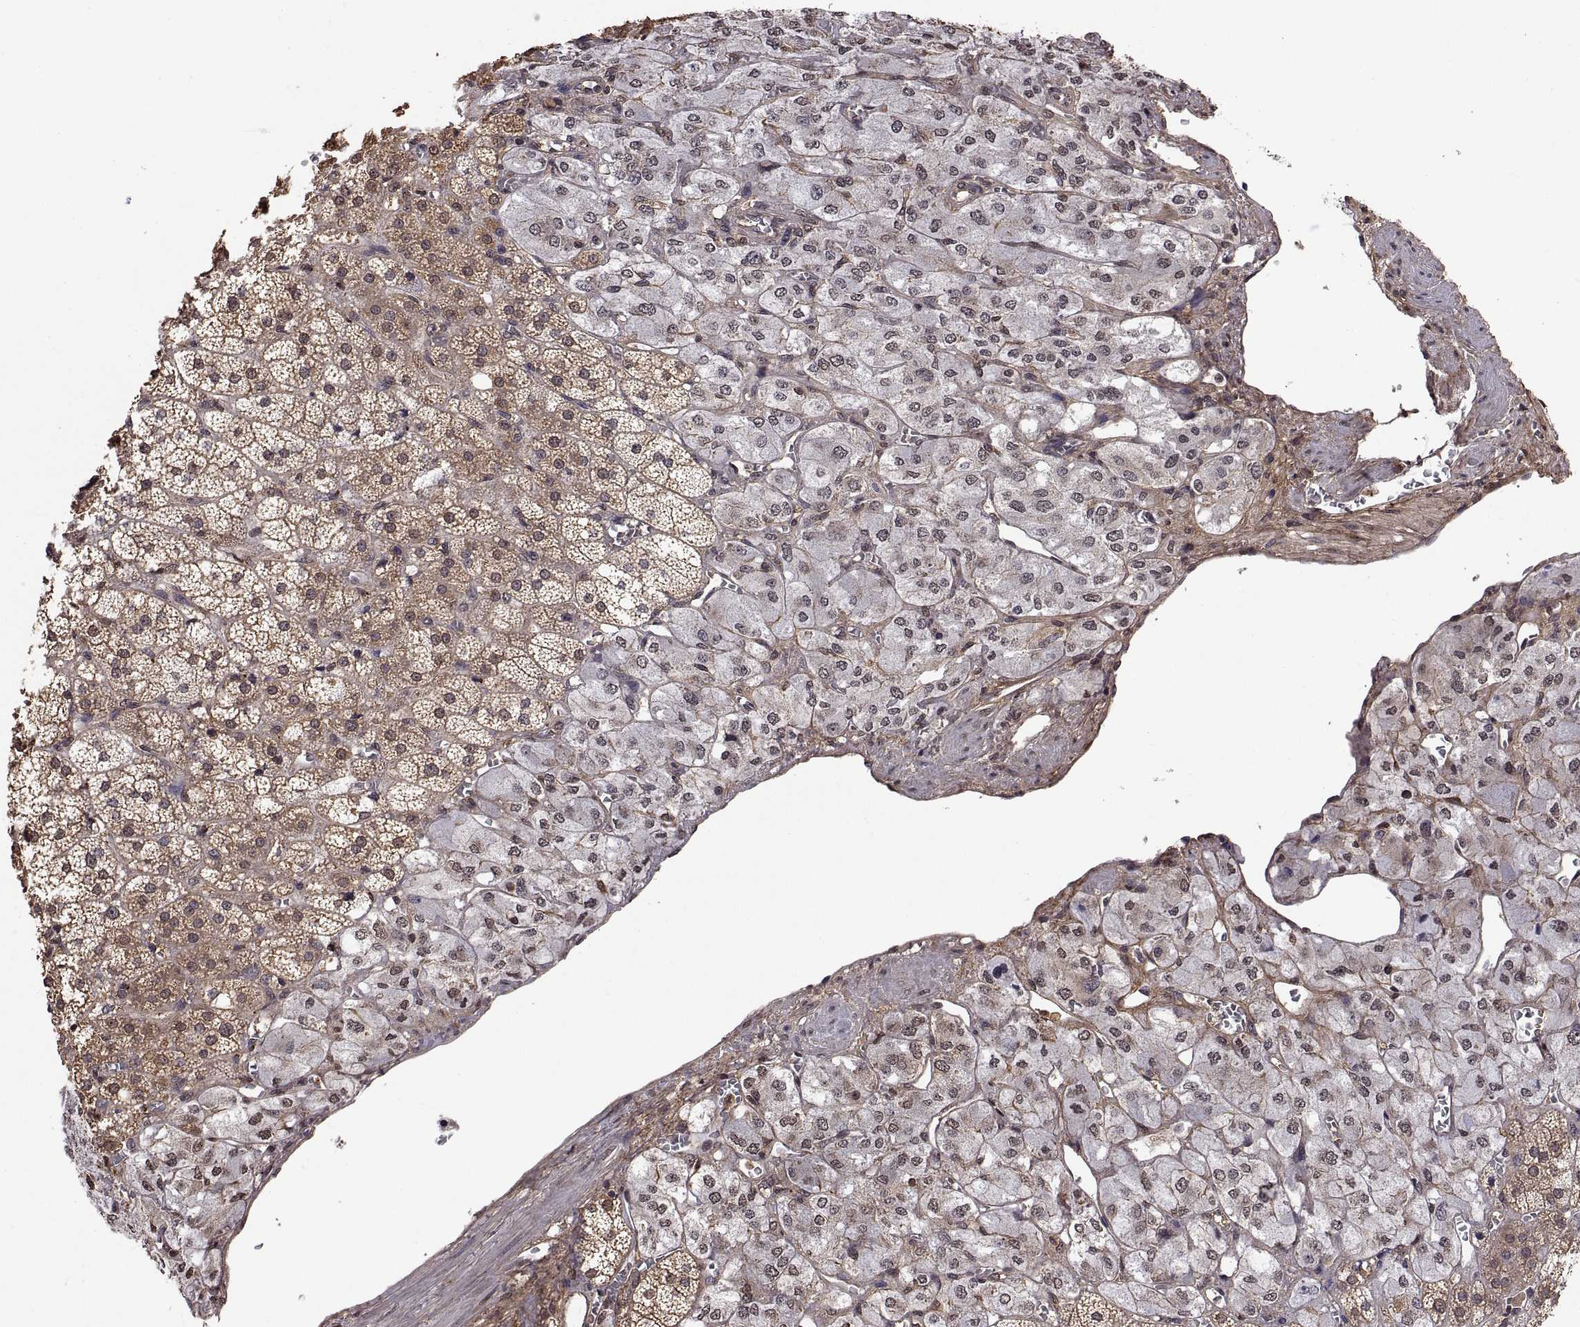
{"staining": {"intensity": "moderate", "quantity": ">75%", "location": "cytoplasmic/membranous"}, "tissue": "adrenal gland", "cell_type": "Glandular cells", "image_type": "normal", "snomed": [{"axis": "morphology", "description": "Normal tissue, NOS"}, {"axis": "topography", "description": "Adrenal gland"}], "caption": "Protein positivity by immunohistochemistry demonstrates moderate cytoplasmic/membranous staining in about >75% of glandular cells in unremarkable adrenal gland.", "gene": "ZNRF2", "patient": {"sex": "female", "age": 60}}